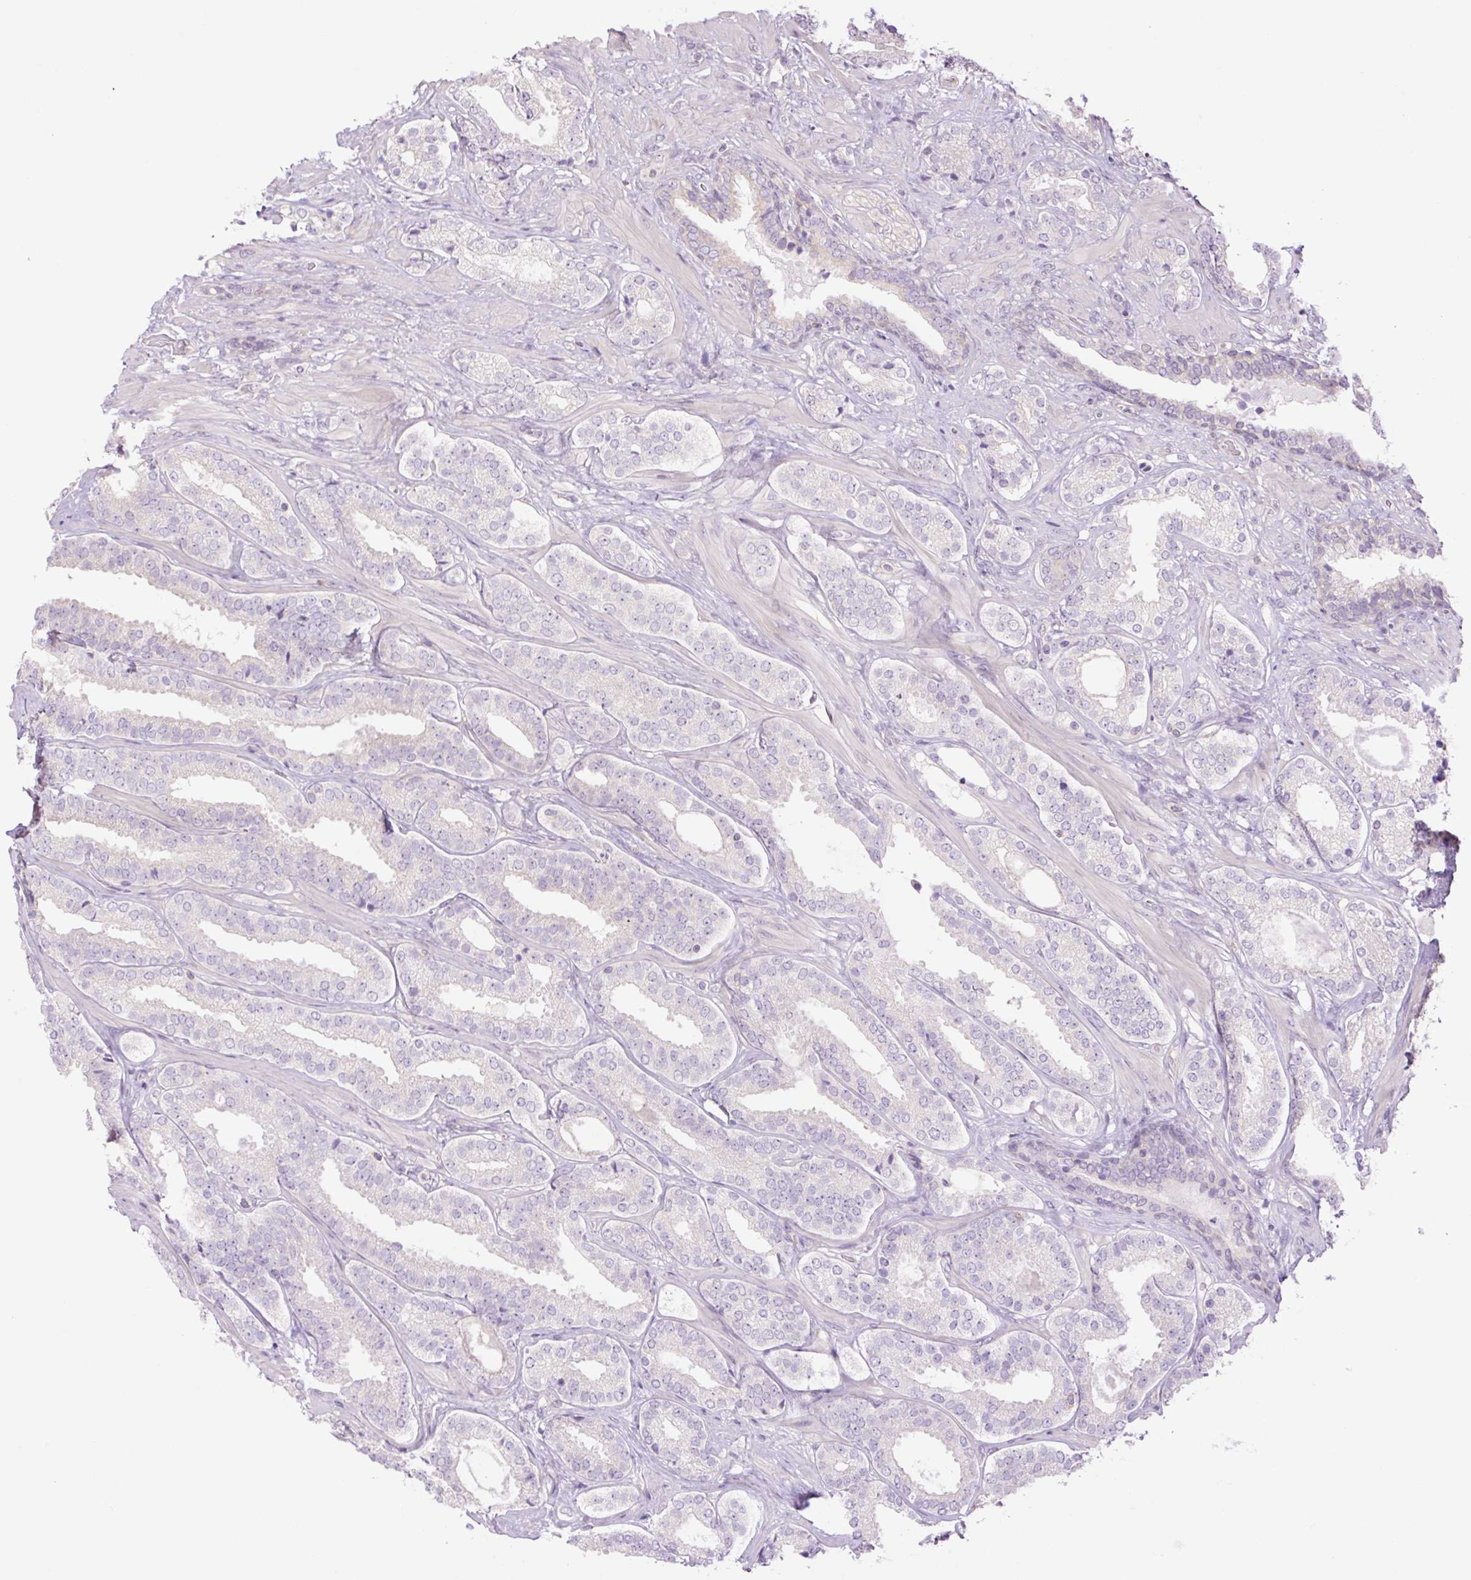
{"staining": {"intensity": "negative", "quantity": "none", "location": "none"}, "tissue": "prostate cancer", "cell_type": "Tumor cells", "image_type": "cancer", "snomed": [{"axis": "morphology", "description": "Adenocarcinoma, High grade"}, {"axis": "topography", "description": "Prostate"}], "caption": "Tumor cells show no significant protein expression in prostate cancer (adenocarcinoma (high-grade)).", "gene": "GRID2", "patient": {"sex": "male", "age": 65}}